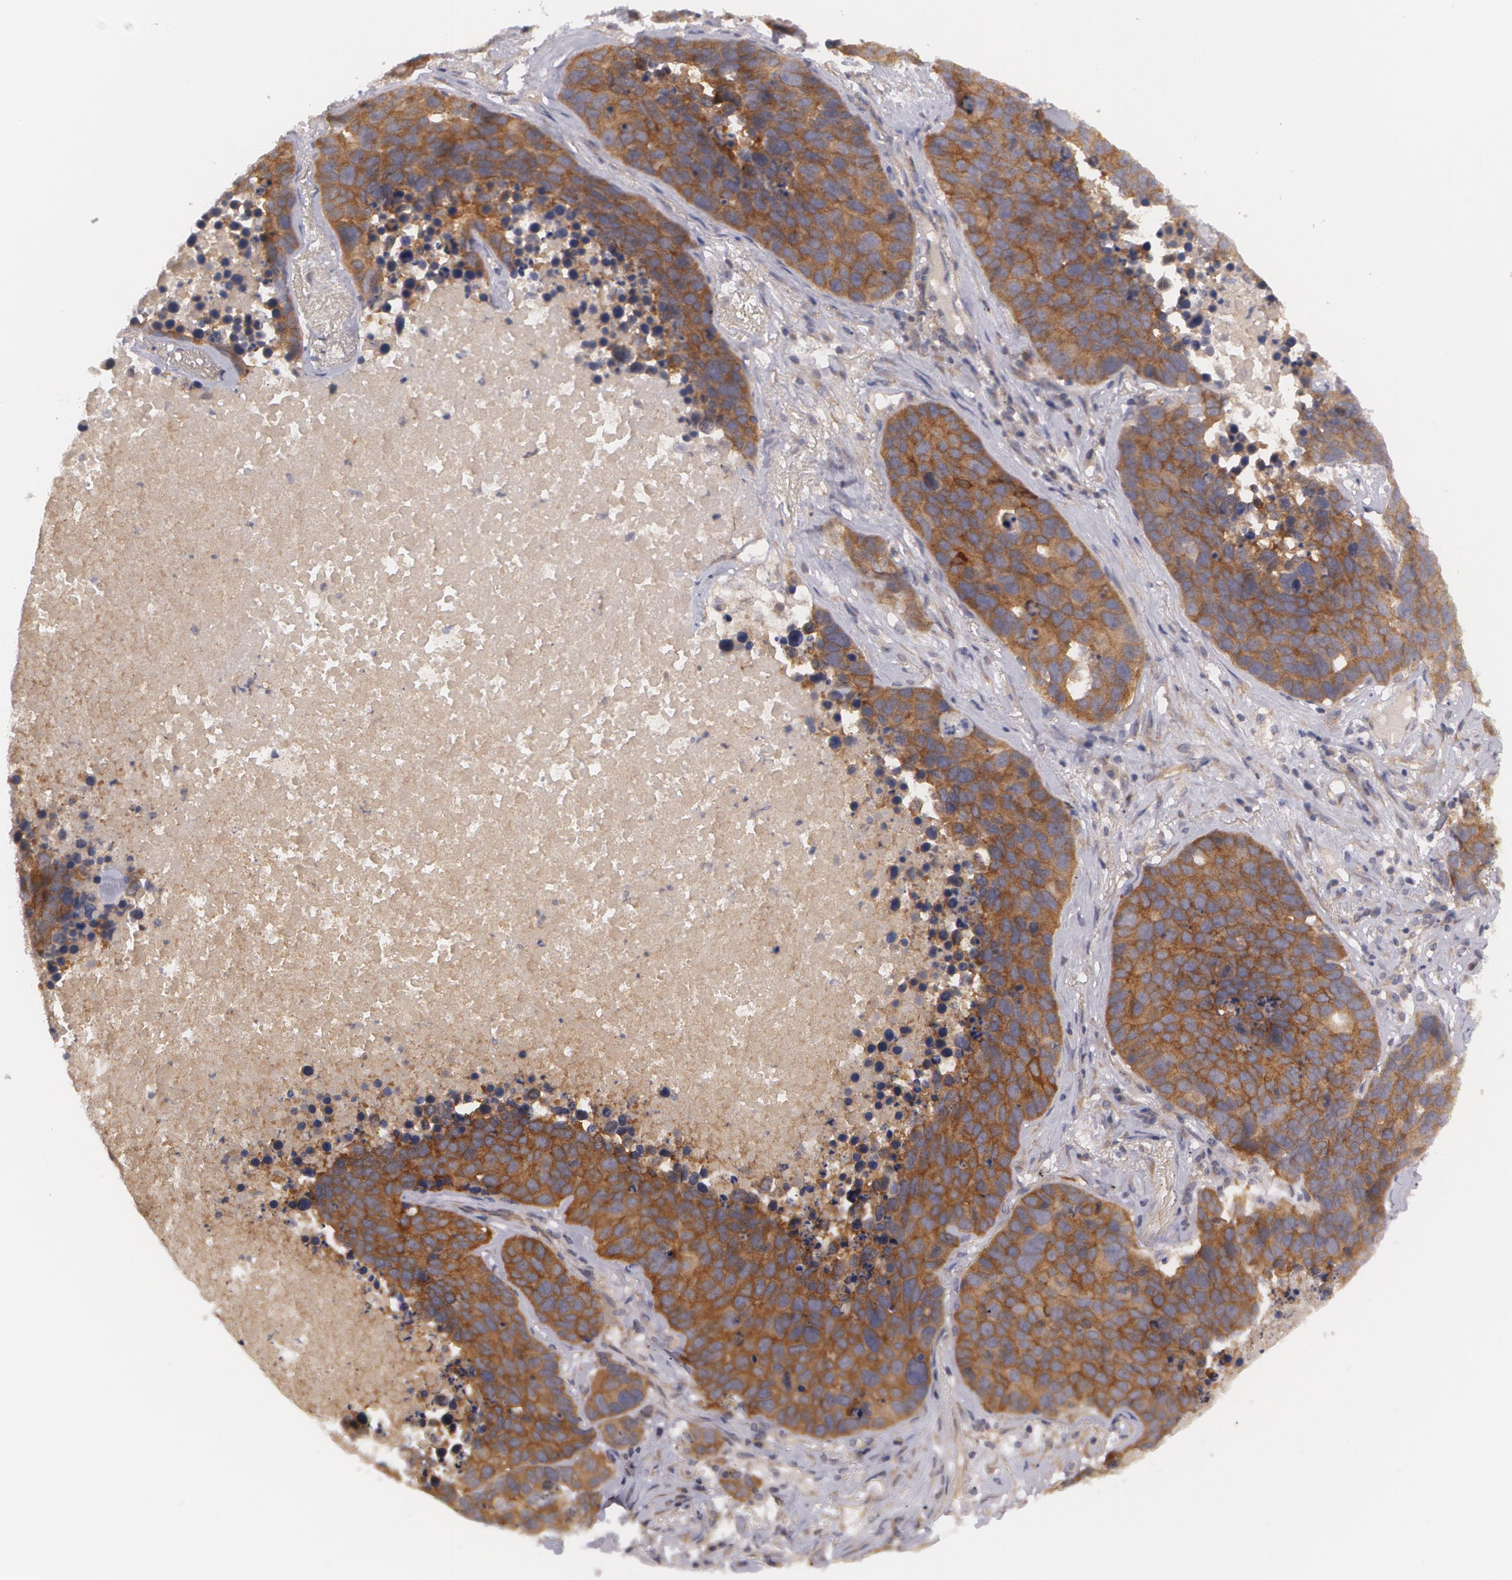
{"staining": {"intensity": "strong", "quantity": ">75%", "location": "cytoplasmic/membranous"}, "tissue": "lung cancer", "cell_type": "Tumor cells", "image_type": "cancer", "snomed": [{"axis": "morphology", "description": "Carcinoid, malignant, NOS"}, {"axis": "topography", "description": "Lung"}], "caption": "Protein staining displays strong cytoplasmic/membranous expression in about >75% of tumor cells in lung carcinoid (malignant). The staining is performed using DAB (3,3'-diaminobenzidine) brown chromogen to label protein expression. The nuclei are counter-stained blue using hematoxylin.", "gene": "CASK", "patient": {"sex": "male", "age": 60}}